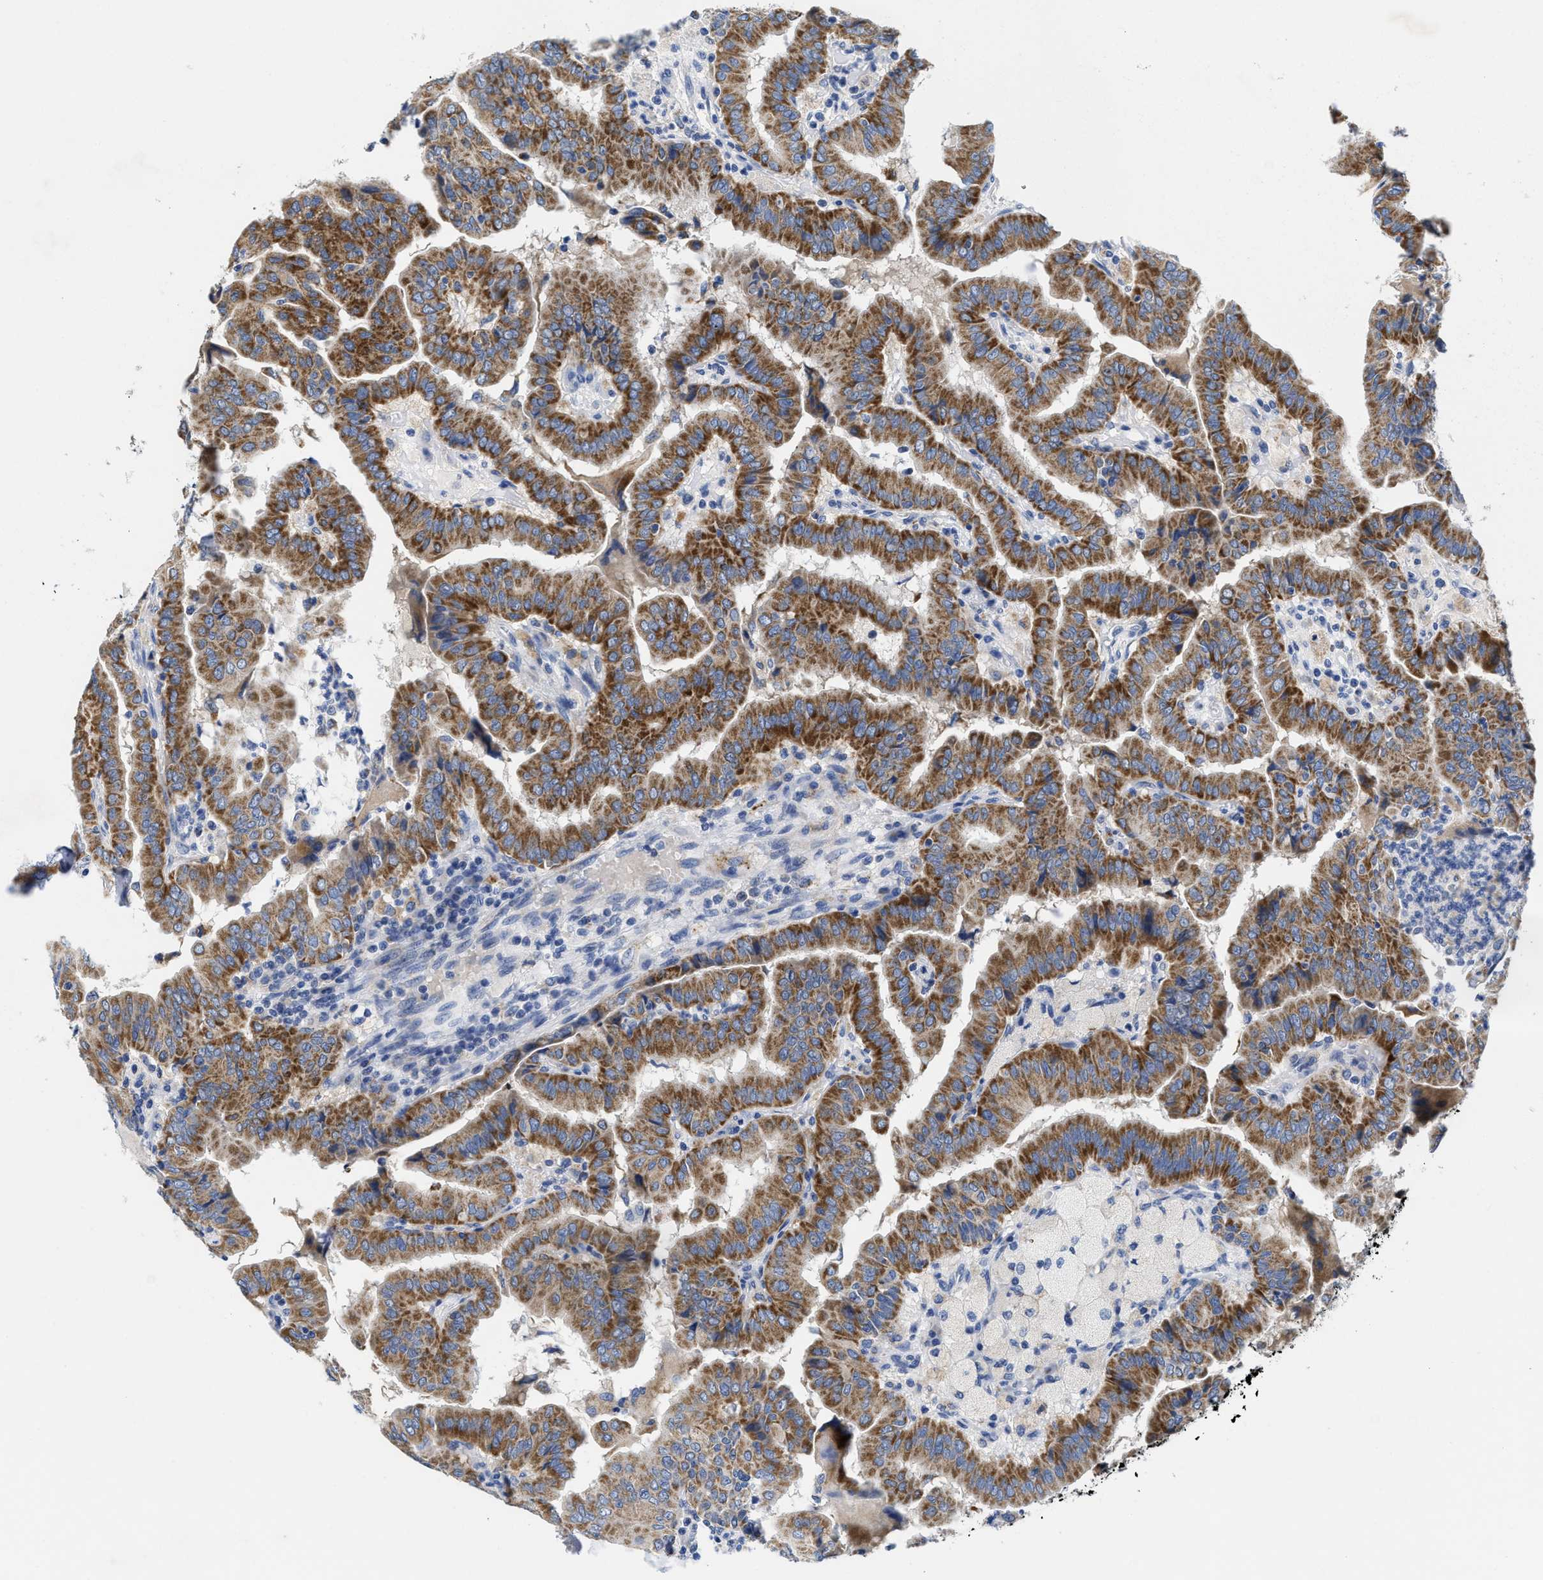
{"staining": {"intensity": "strong", "quantity": ">75%", "location": "cytoplasmic/membranous"}, "tissue": "thyroid cancer", "cell_type": "Tumor cells", "image_type": "cancer", "snomed": [{"axis": "morphology", "description": "Papillary adenocarcinoma, NOS"}, {"axis": "topography", "description": "Thyroid gland"}], "caption": "Brown immunohistochemical staining in thyroid papillary adenocarcinoma displays strong cytoplasmic/membranous expression in approximately >75% of tumor cells.", "gene": "TBRG4", "patient": {"sex": "male", "age": 33}}